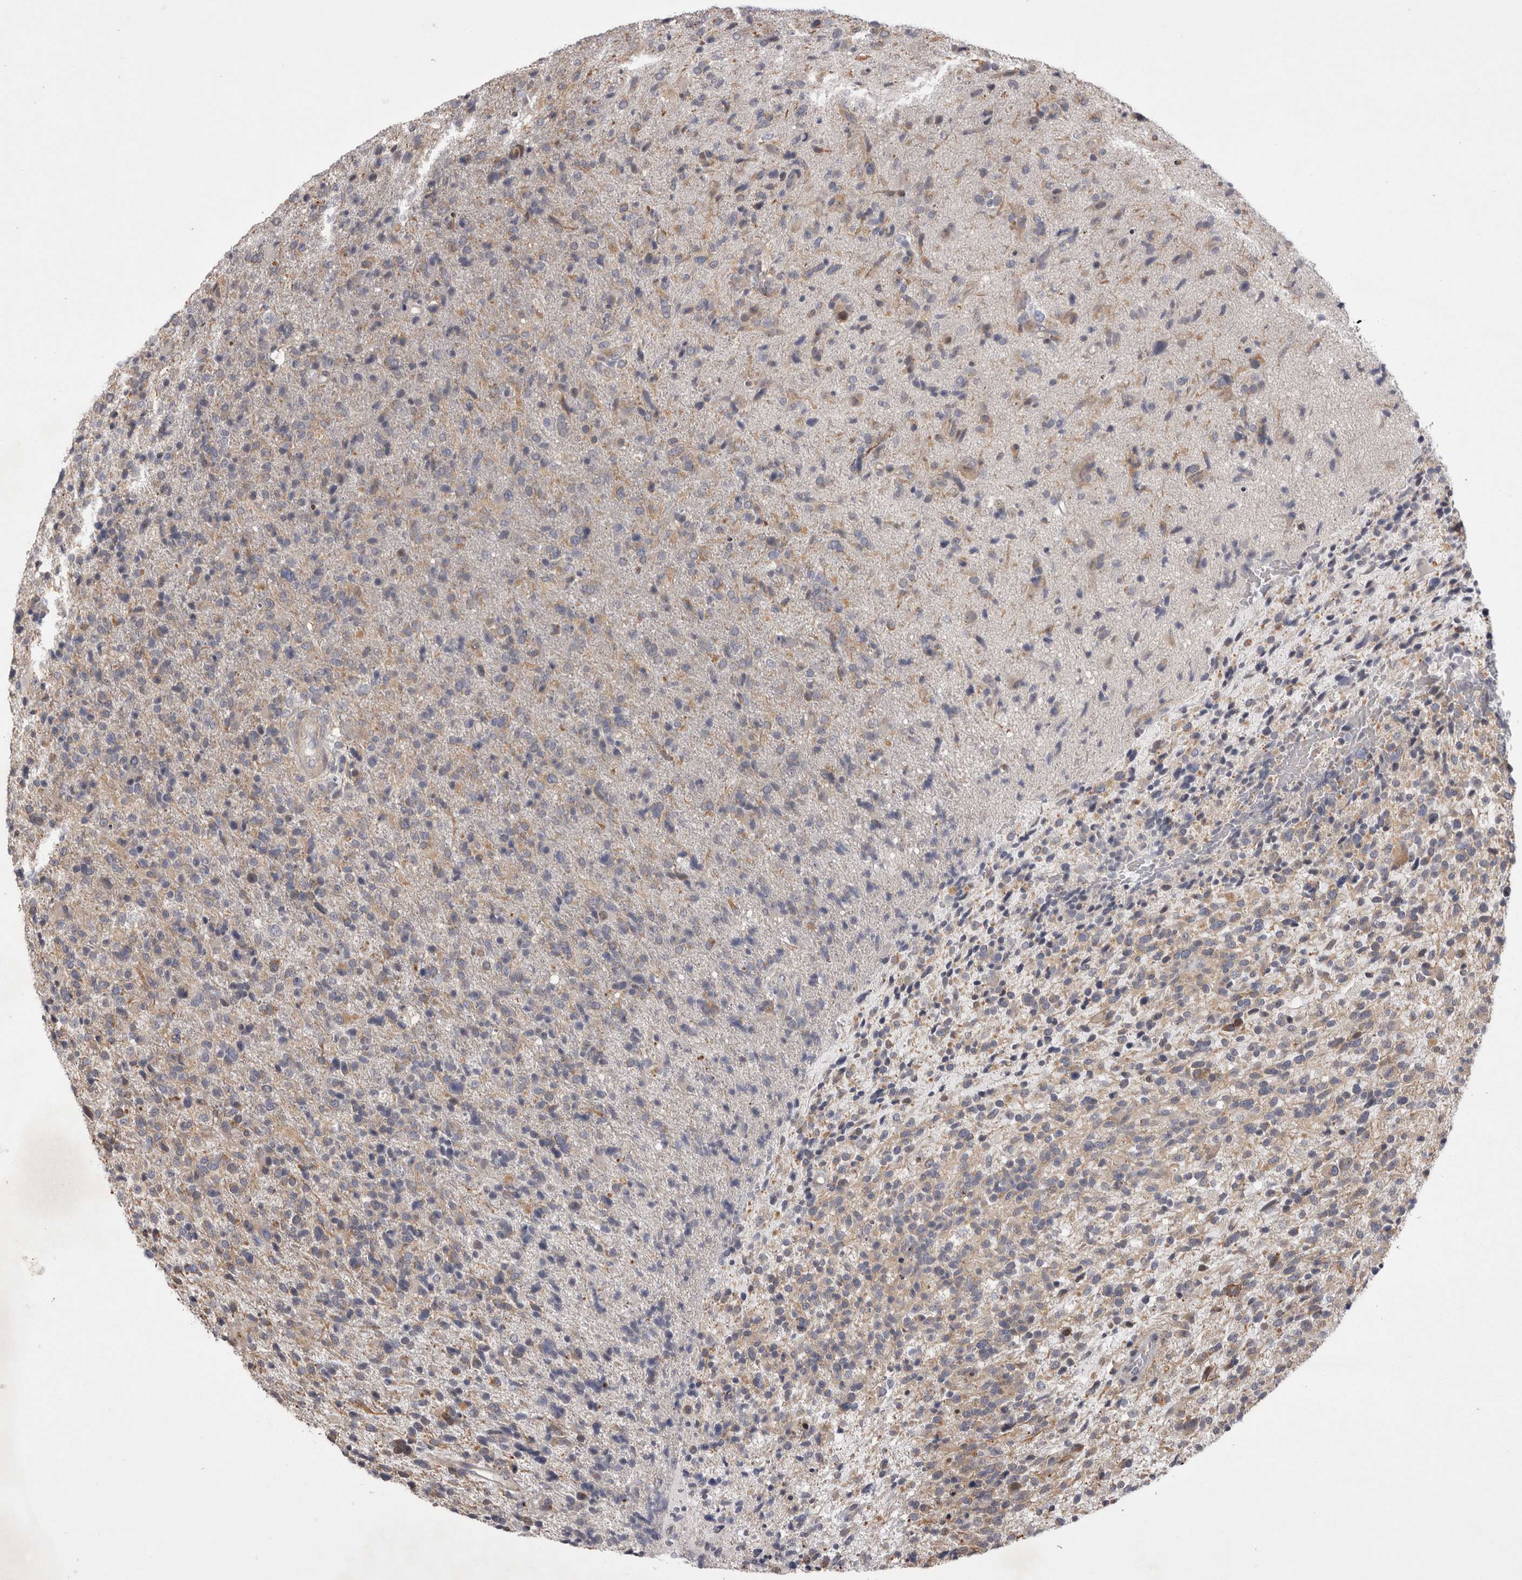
{"staining": {"intensity": "weak", "quantity": "25%-75%", "location": "cytoplasmic/membranous"}, "tissue": "glioma", "cell_type": "Tumor cells", "image_type": "cancer", "snomed": [{"axis": "morphology", "description": "Glioma, malignant, High grade"}, {"axis": "topography", "description": "Brain"}], "caption": "An IHC image of neoplastic tissue is shown. Protein staining in brown highlights weak cytoplasmic/membranous positivity in glioma within tumor cells.", "gene": "NENF", "patient": {"sex": "male", "age": 72}}